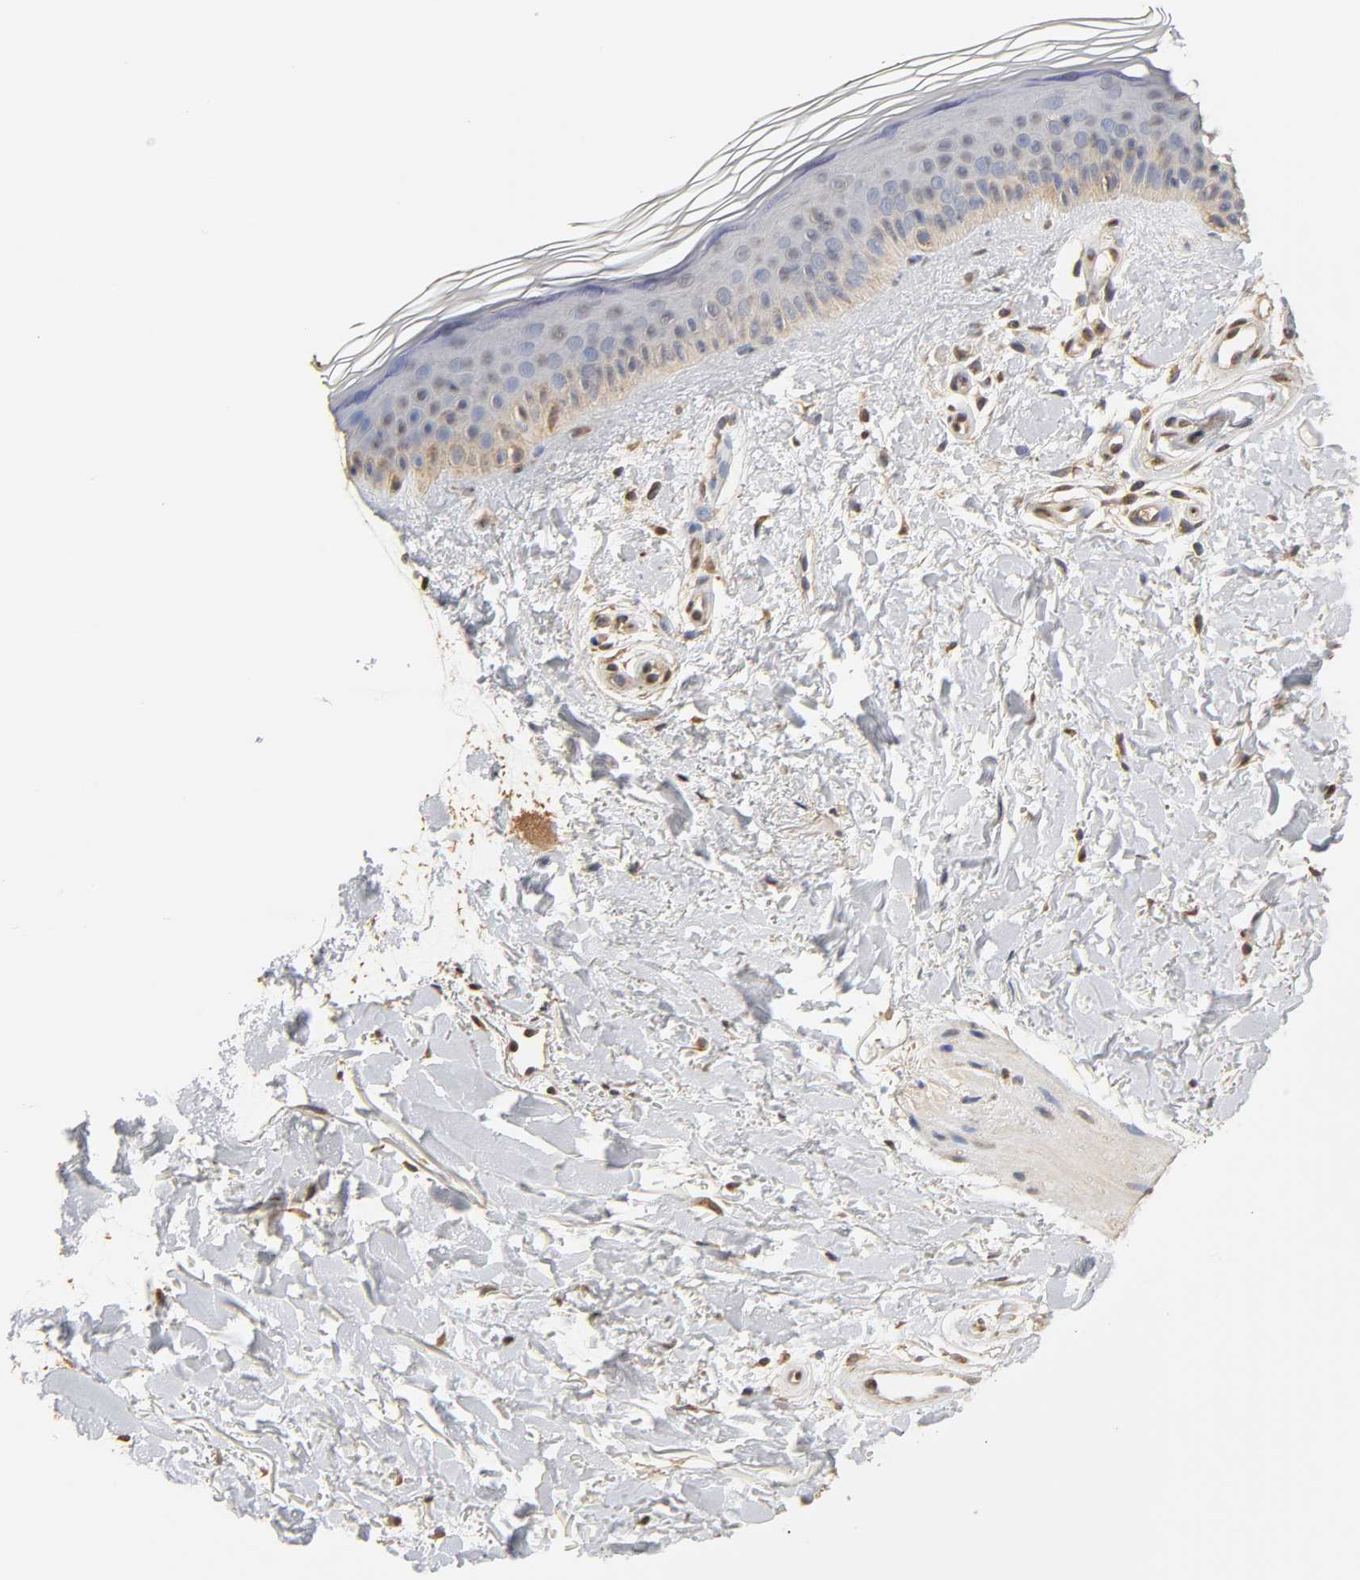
{"staining": {"intensity": "moderate", "quantity": ">75%", "location": "cytoplasmic/membranous"}, "tissue": "skin", "cell_type": "Fibroblasts", "image_type": "normal", "snomed": [{"axis": "morphology", "description": "Normal tissue, NOS"}, {"axis": "topography", "description": "Skin"}], "caption": "Moderate cytoplasmic/membranous expression is present in about >75% of fibroblasts in normal skin. Nuclei are stained in blue.", "gene": "PKN1", "patient": {"sex": "female", "age": 19}}